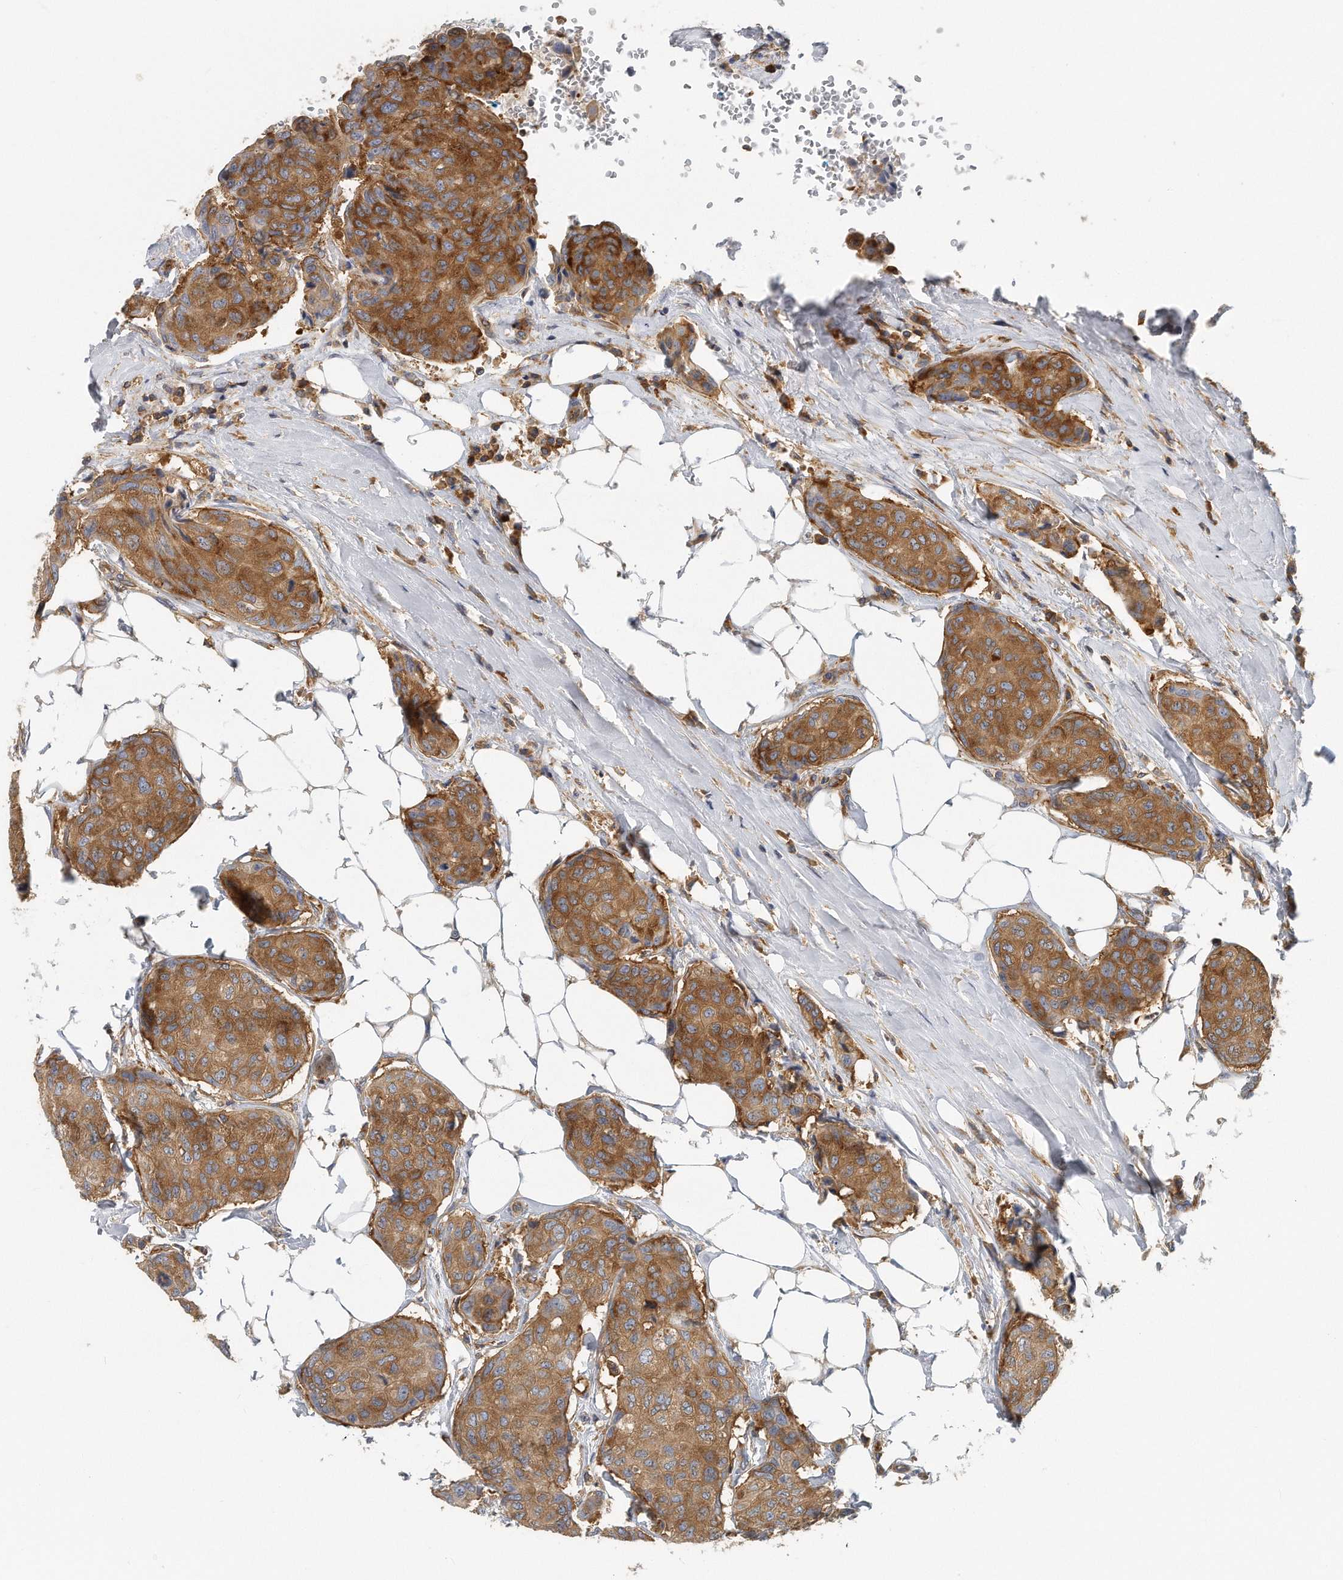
{"staining": {"intensity": "moderate", "quantity": ">75%", "location": "cytoplasmic/membranous"}, "tissue": "breast cancer", "cell_type": "Tumor cells", "image_type": "cancer", "snomed": [{"axis": "morphology", "description": "Duct carcinoma"}, {"axis": "topography", "description": "Breast"}], "caption": "Immunohistochemistry of human breast infiltrating ductal carcinoma displays medium levels of moderate cytoplasmic/membranous expression in about >75% of tumor cells.", "gene": "EIF3I", "patient": {"sex": "female", "age": 80}}